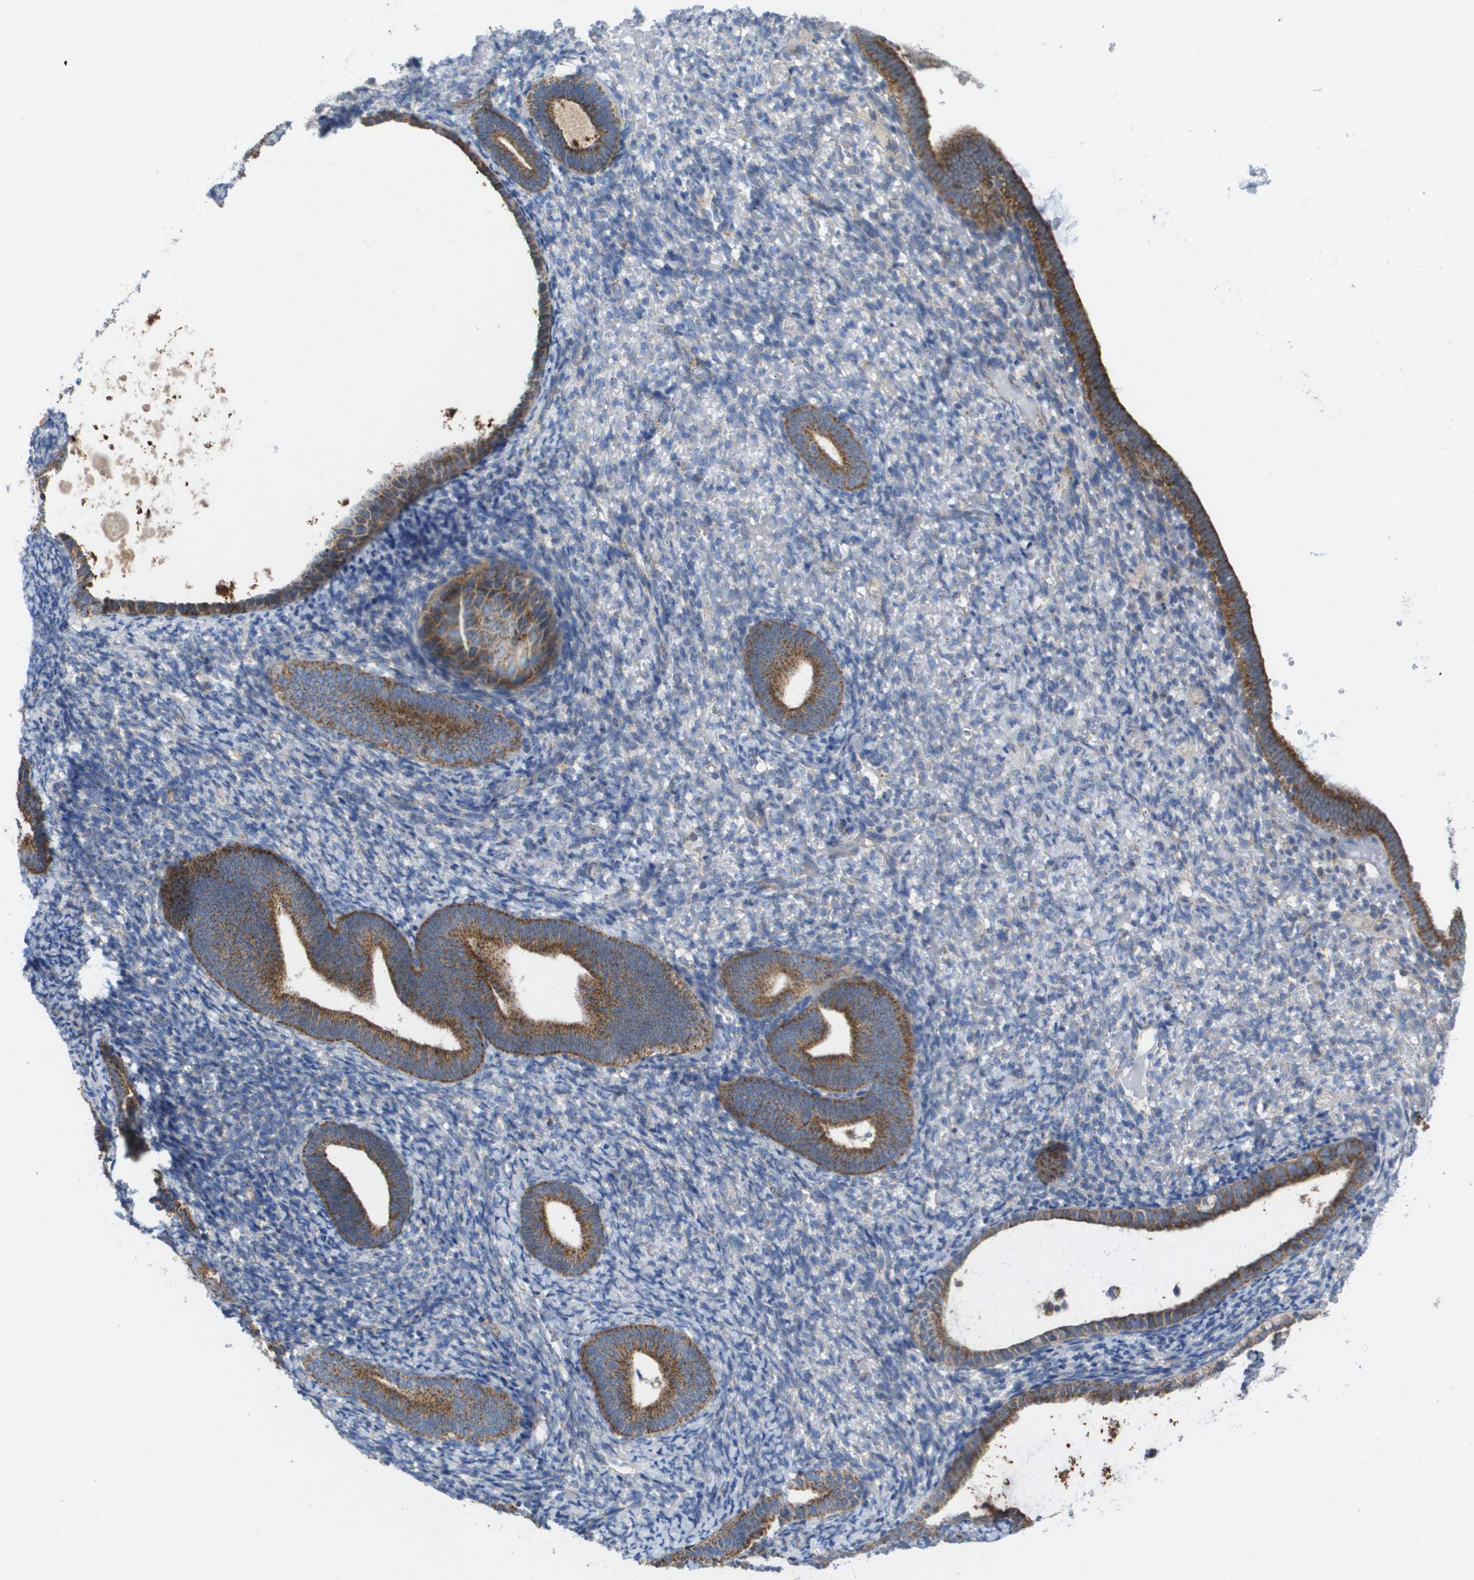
{"staining": {"intensity": "negative", "quantity": "none", "location": "none"}, "tissue": "endometrium", "cell_type": "Cells in endometrial stroma", "image_type": "normal", "snomed": [{"axis": "morphology", "description": "Normal tissue, NOS"}, {"axis": "topography", "description": "Endometrium"}], "caption": "This is a histopathology image of IHC staining of unremarkable endometrium, which shows no staining in cells in endometrial stroma.", "gene": "FIS1", "patient": {"sex": "female", "age": 66}}